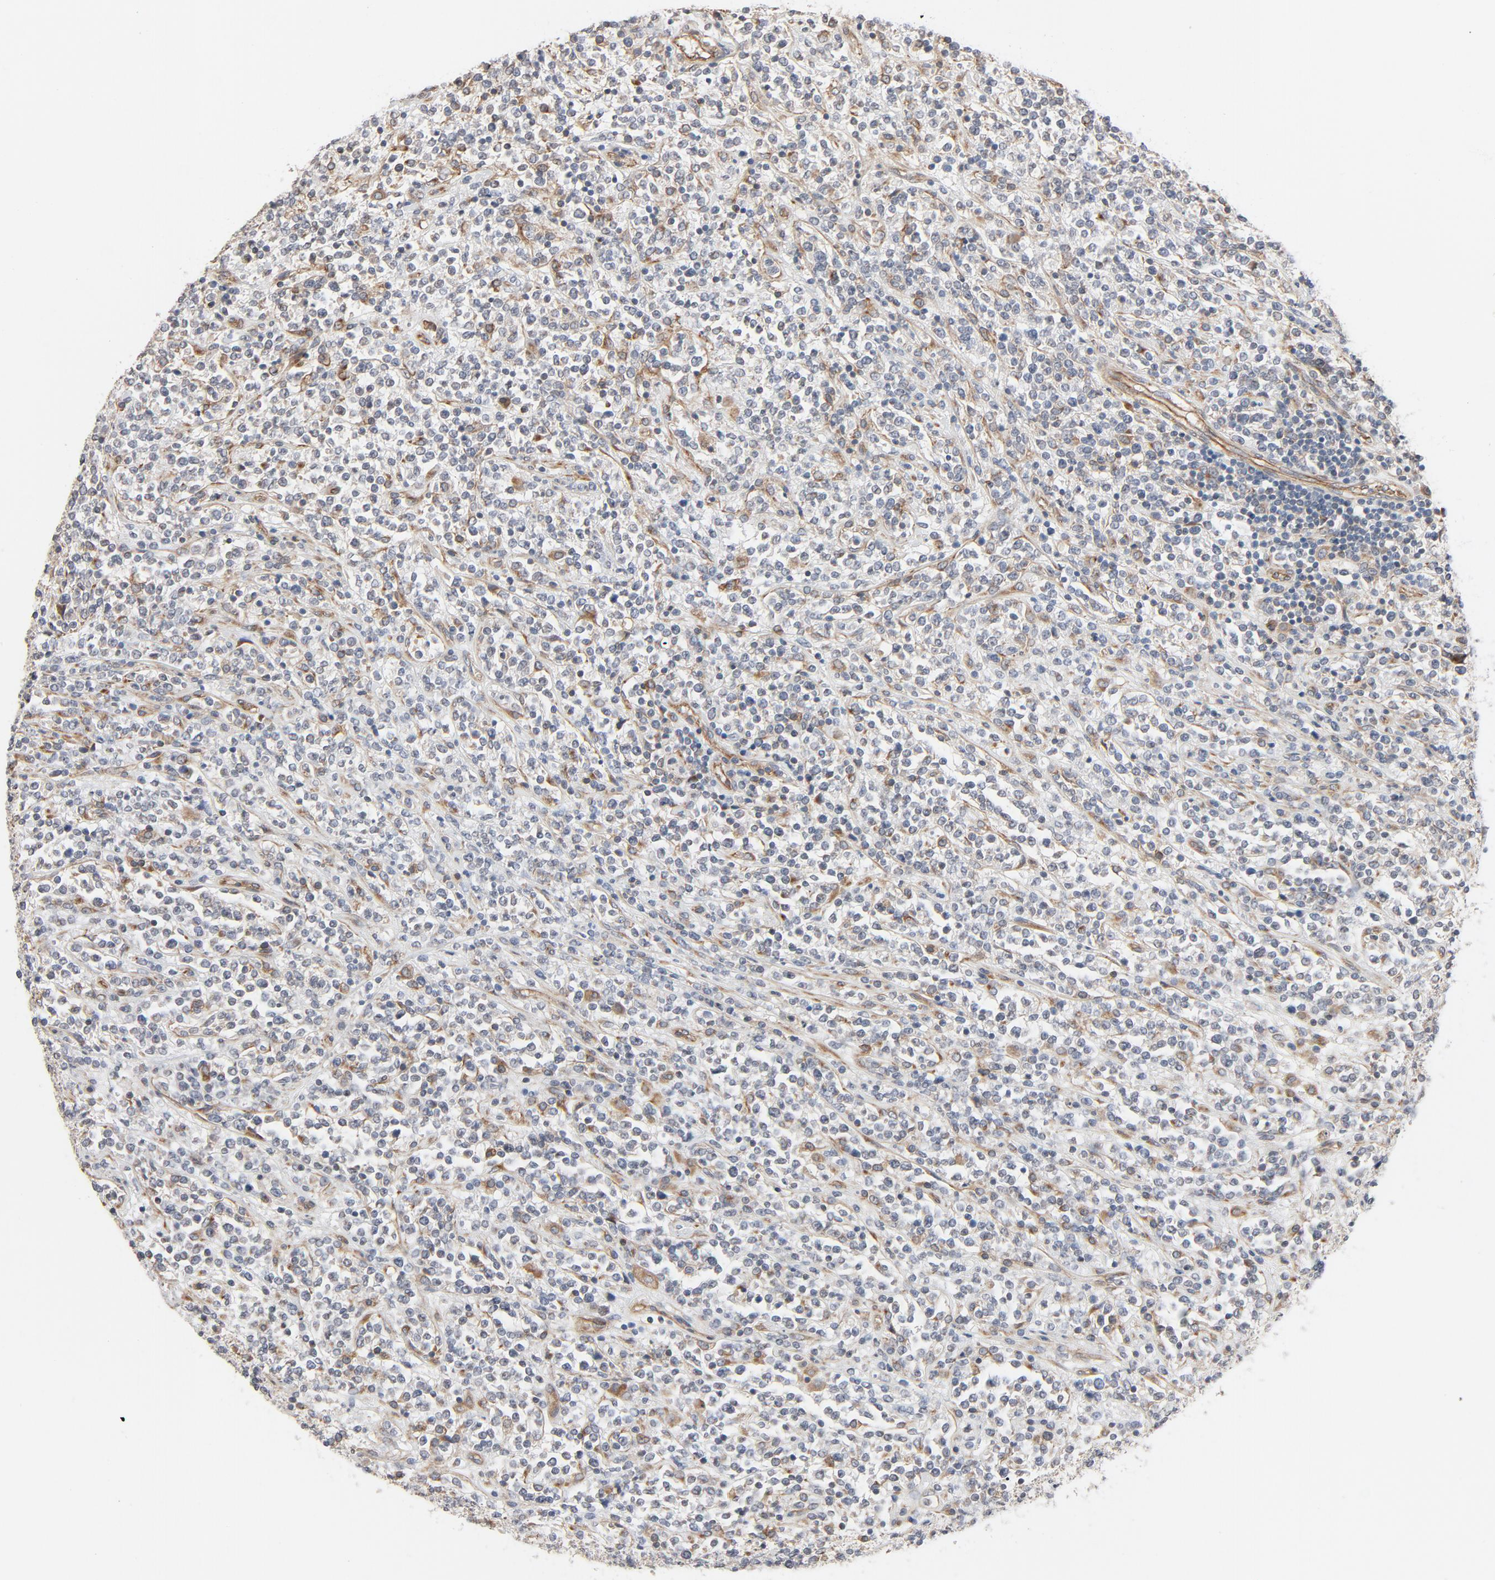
{"staining": {"intensity": "weak", "quantity": "<25%", "location": "cytoplasmic/membranous"}, "tissue": "lymphoma", "cell_type": "Tumor cells", "image_type": "cancer", "snomed": [{"axis": "morphology", "description": "Malignant lymphoma, non-Hodgkin's type, High grade"}, {"axis": "topography", "description": "Soft tissue"}], "caption": "Immunohistochemical staining of malignant lymphoma, non-Hodgkin's type (high-grade) demonstrates no significant expression in tumor cells. (Stains: DAB IHC with hematoxylin counter stain, Microscopy: brightfield microscopy at high magnification).", "gene": "TRIOBP", "patient": {"sex": "male", "age": 18}}